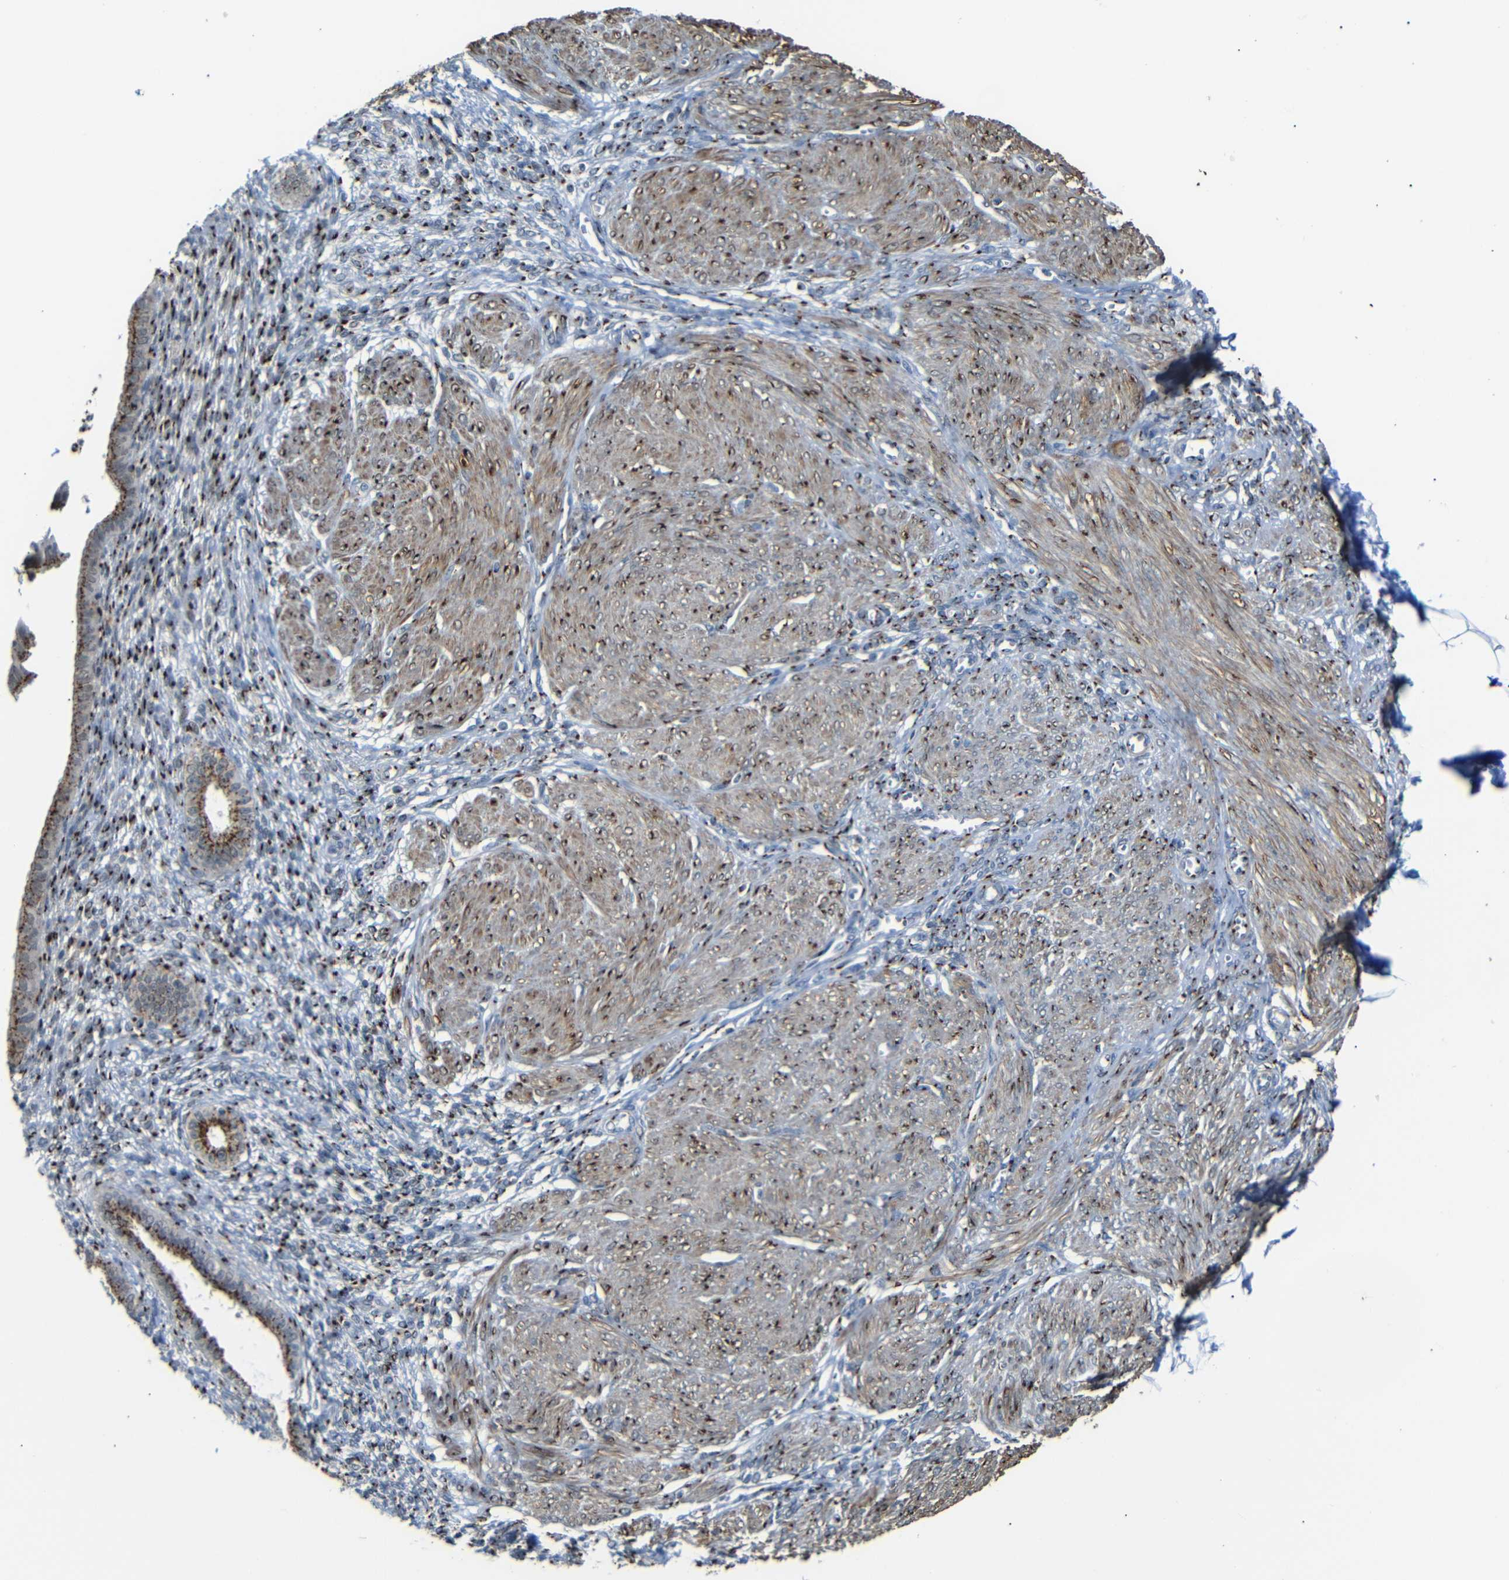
{"staining": {"intensity": "moderate", "quantity": ">75%", "location": "cytoplasmic/membranous"}, "tissue": "endometrium", "cell_type": "Cells in endometrial stroma", "image_type": "normal", "snomed": [{"axis": "morphology", "description": "Normal tissue, NOS"}, {"axis": "topography", "description": "Endometrium"}], "caption": "IHC of benign endometrium shows medium levels of moderate cytoplasmic/membranous positivity in about >75% of cells in endometrial stroma.", "gene": "TGOLN2", "patient": {"sex": "female", "age": 72}}